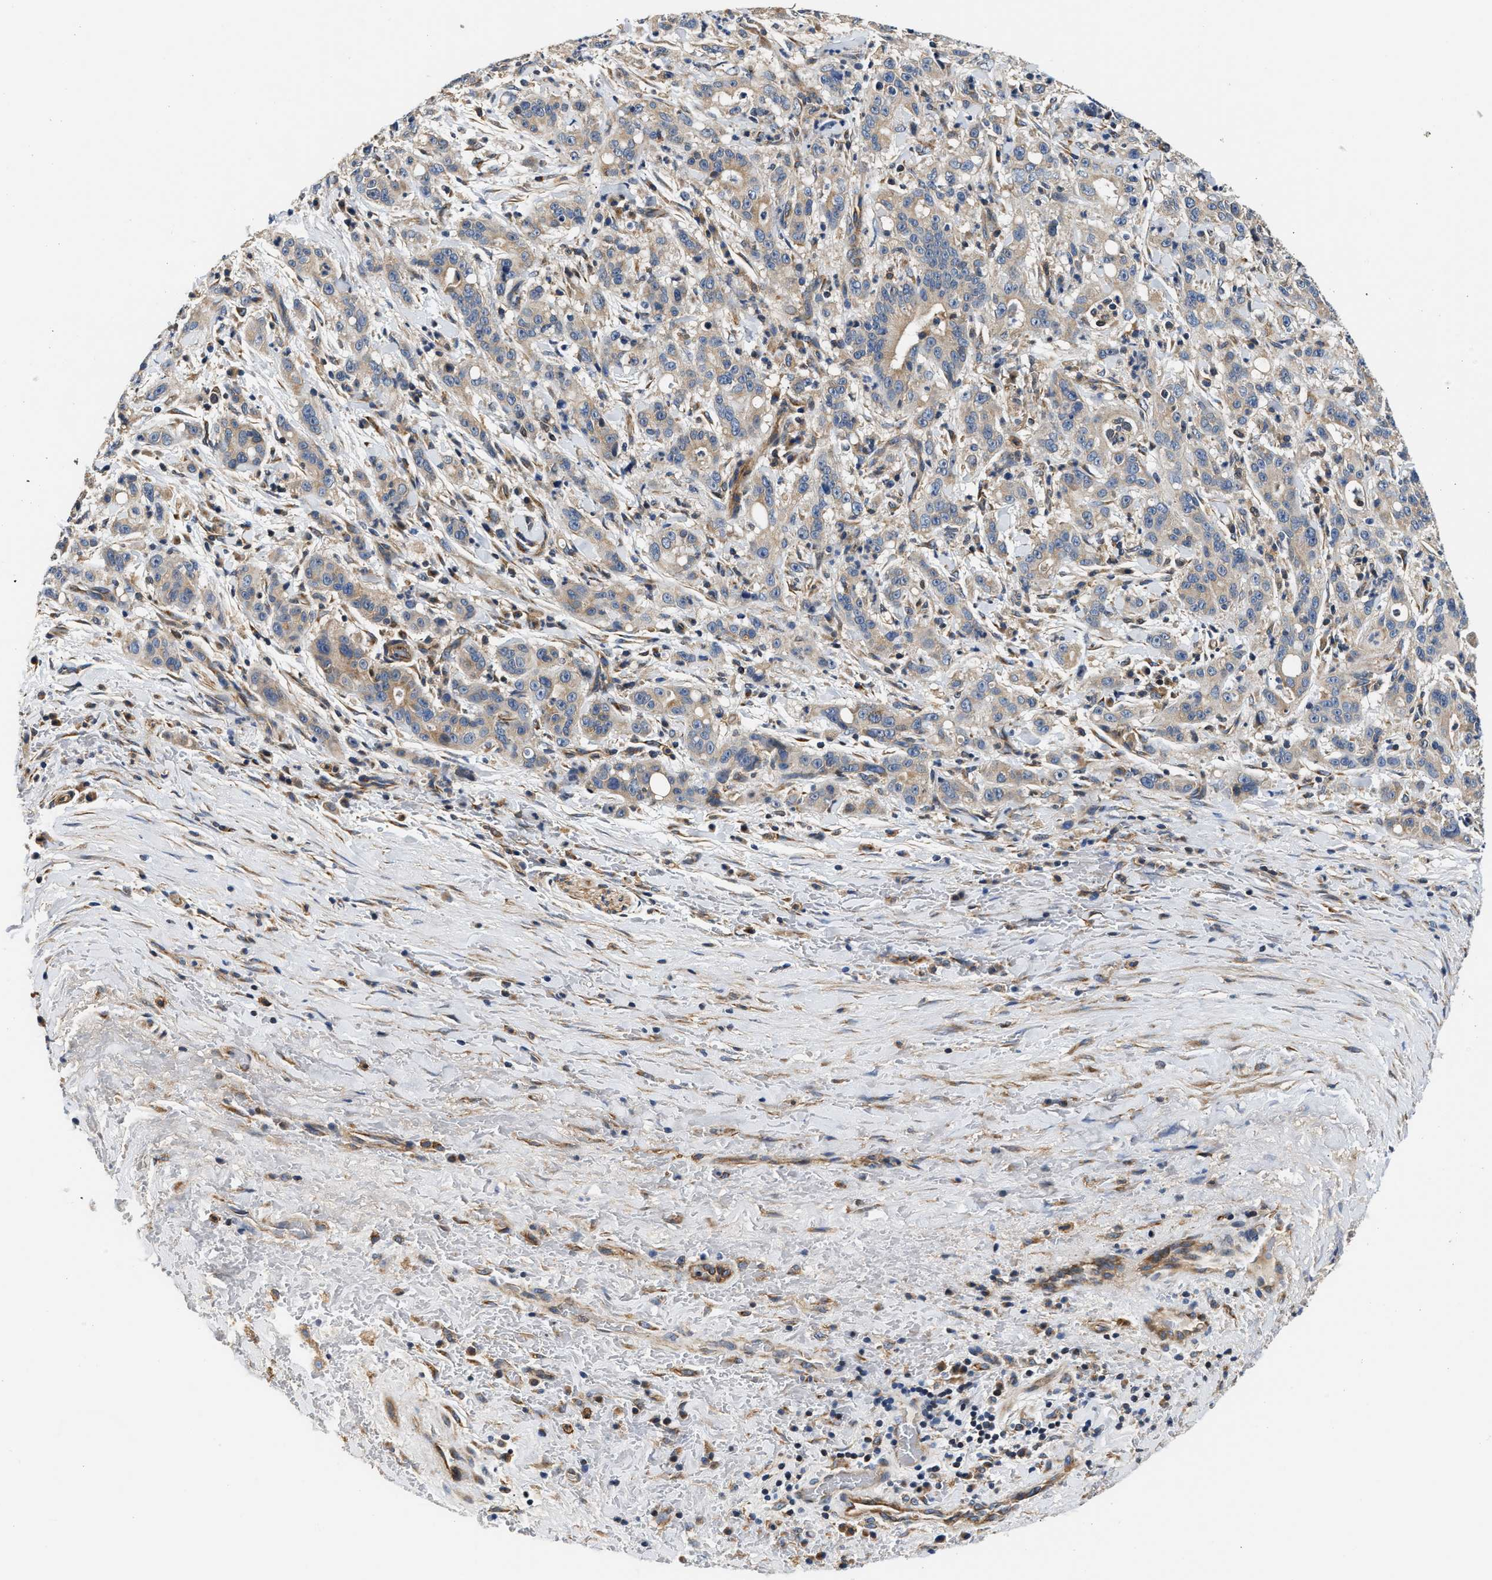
{"staining": {"intensity": "moderate", "quantity": "<25%", "location": "cytoplasmic/membranous"}, "tissue": "liver cancer", "cell_type": "Tumor cells", "image_type": "cancer", "snomed": [{"axis": "morphology", "description": "Cholangiocarcinoma"}, {"axis": "topography", "description": "Liver"}], "caption": "The immunohistochemical stain shows moderate cytoplasmic/membranous positivity in tumor cells of liver cholangiocarcinoma tissue.", "gene": "TEX2", "patient": {"sex": "female", "age": 38}}